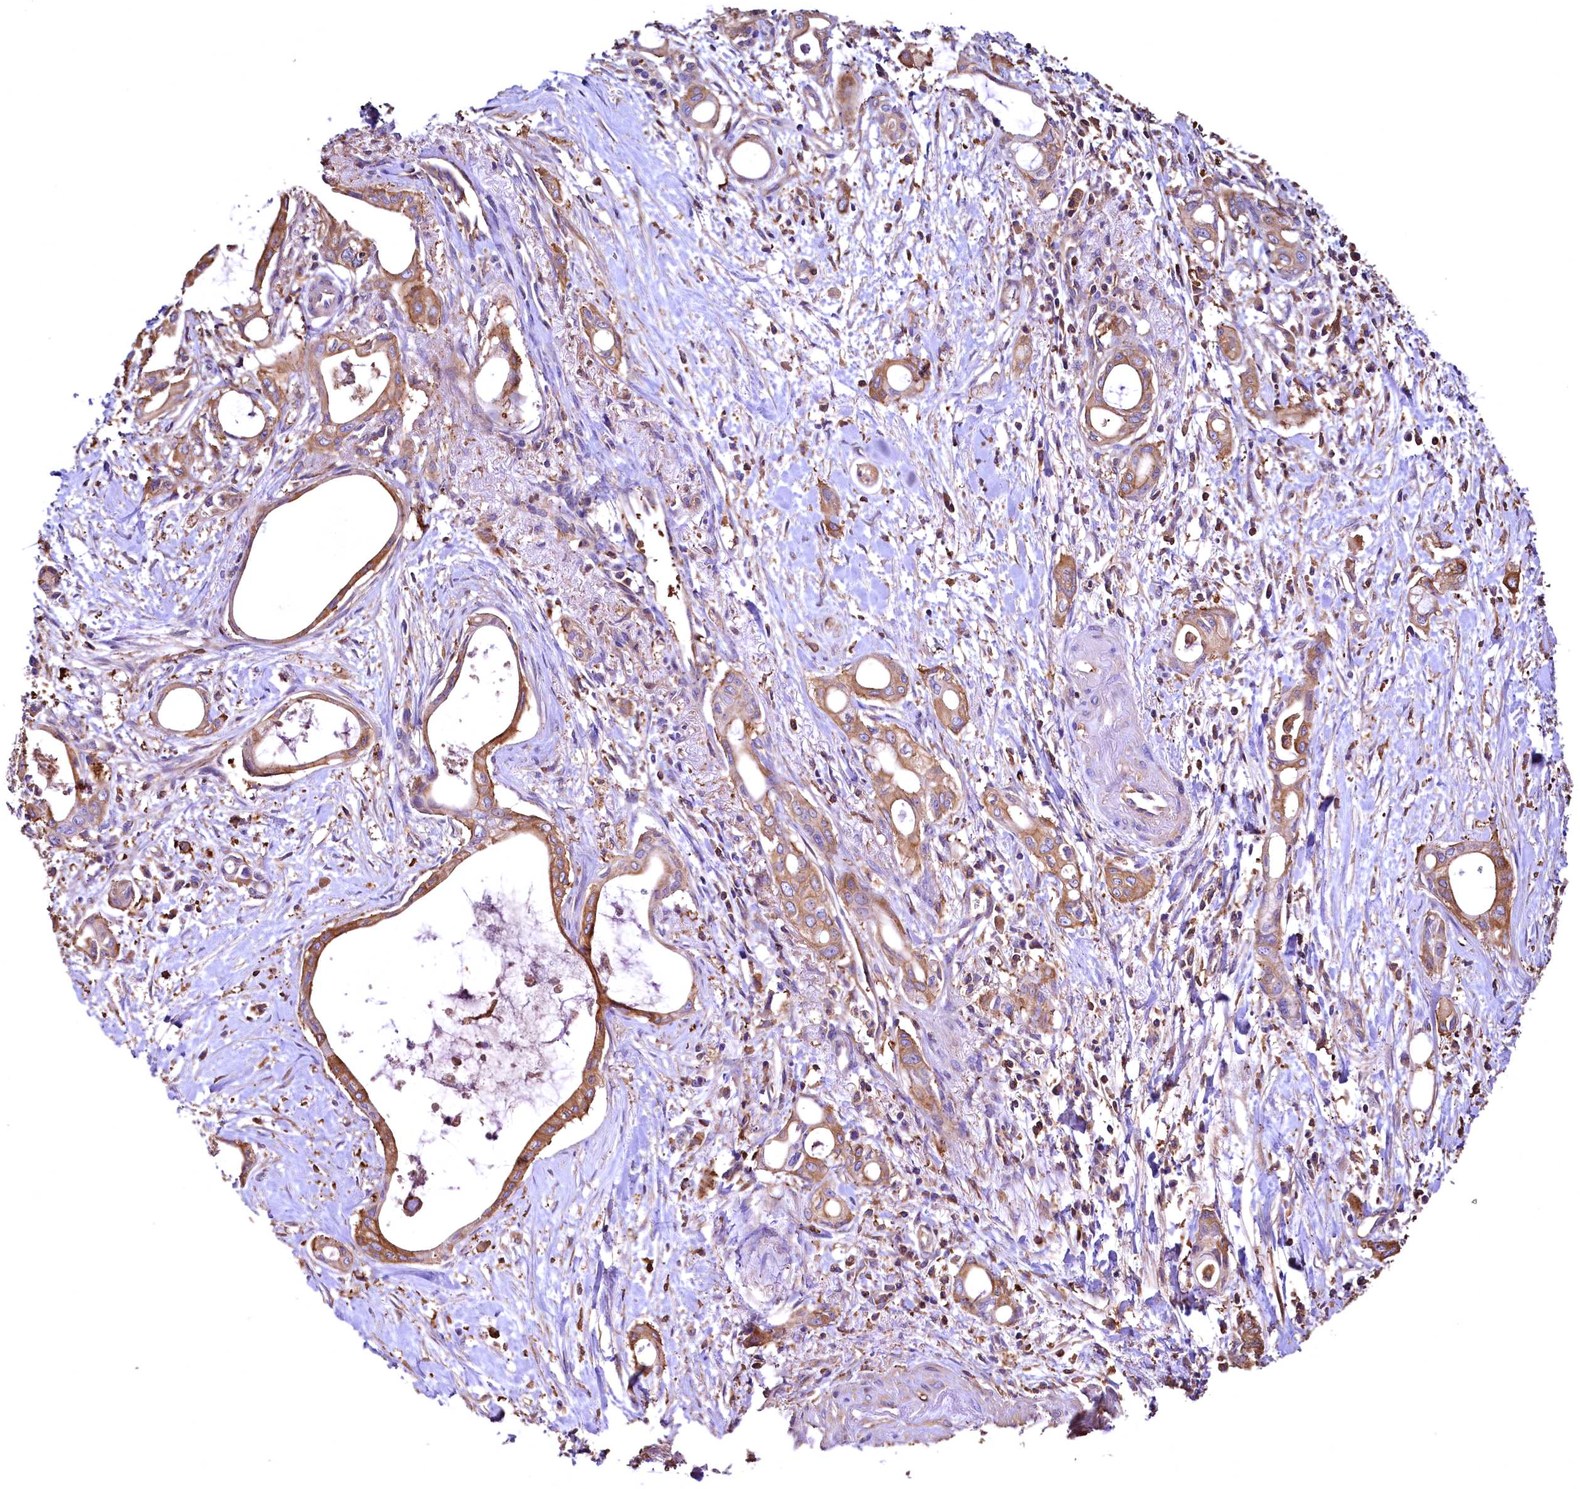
{"staining": {"intensity": "moderate", "quantity": ">75%", "location": "cytoplasmic/membranous"}, "tissue": "pancreatic cancer", "cell_type": "Tumor cells", "image_type": "cancer", "snomed": [{"axis": "morphology", "description": "Adenocarcinoma, NOS"}, {"axis": "topography", "description": "Pancreas"}], "caption": "This image reveals immunohistochemistry (IHC) staining of pancreatic cancer, with medium moderate cytoplasmic/membranous positivity in about >75% of tumor cells.", "gene": "RARS2", "patient": {"sex": "male", "age": 72}}